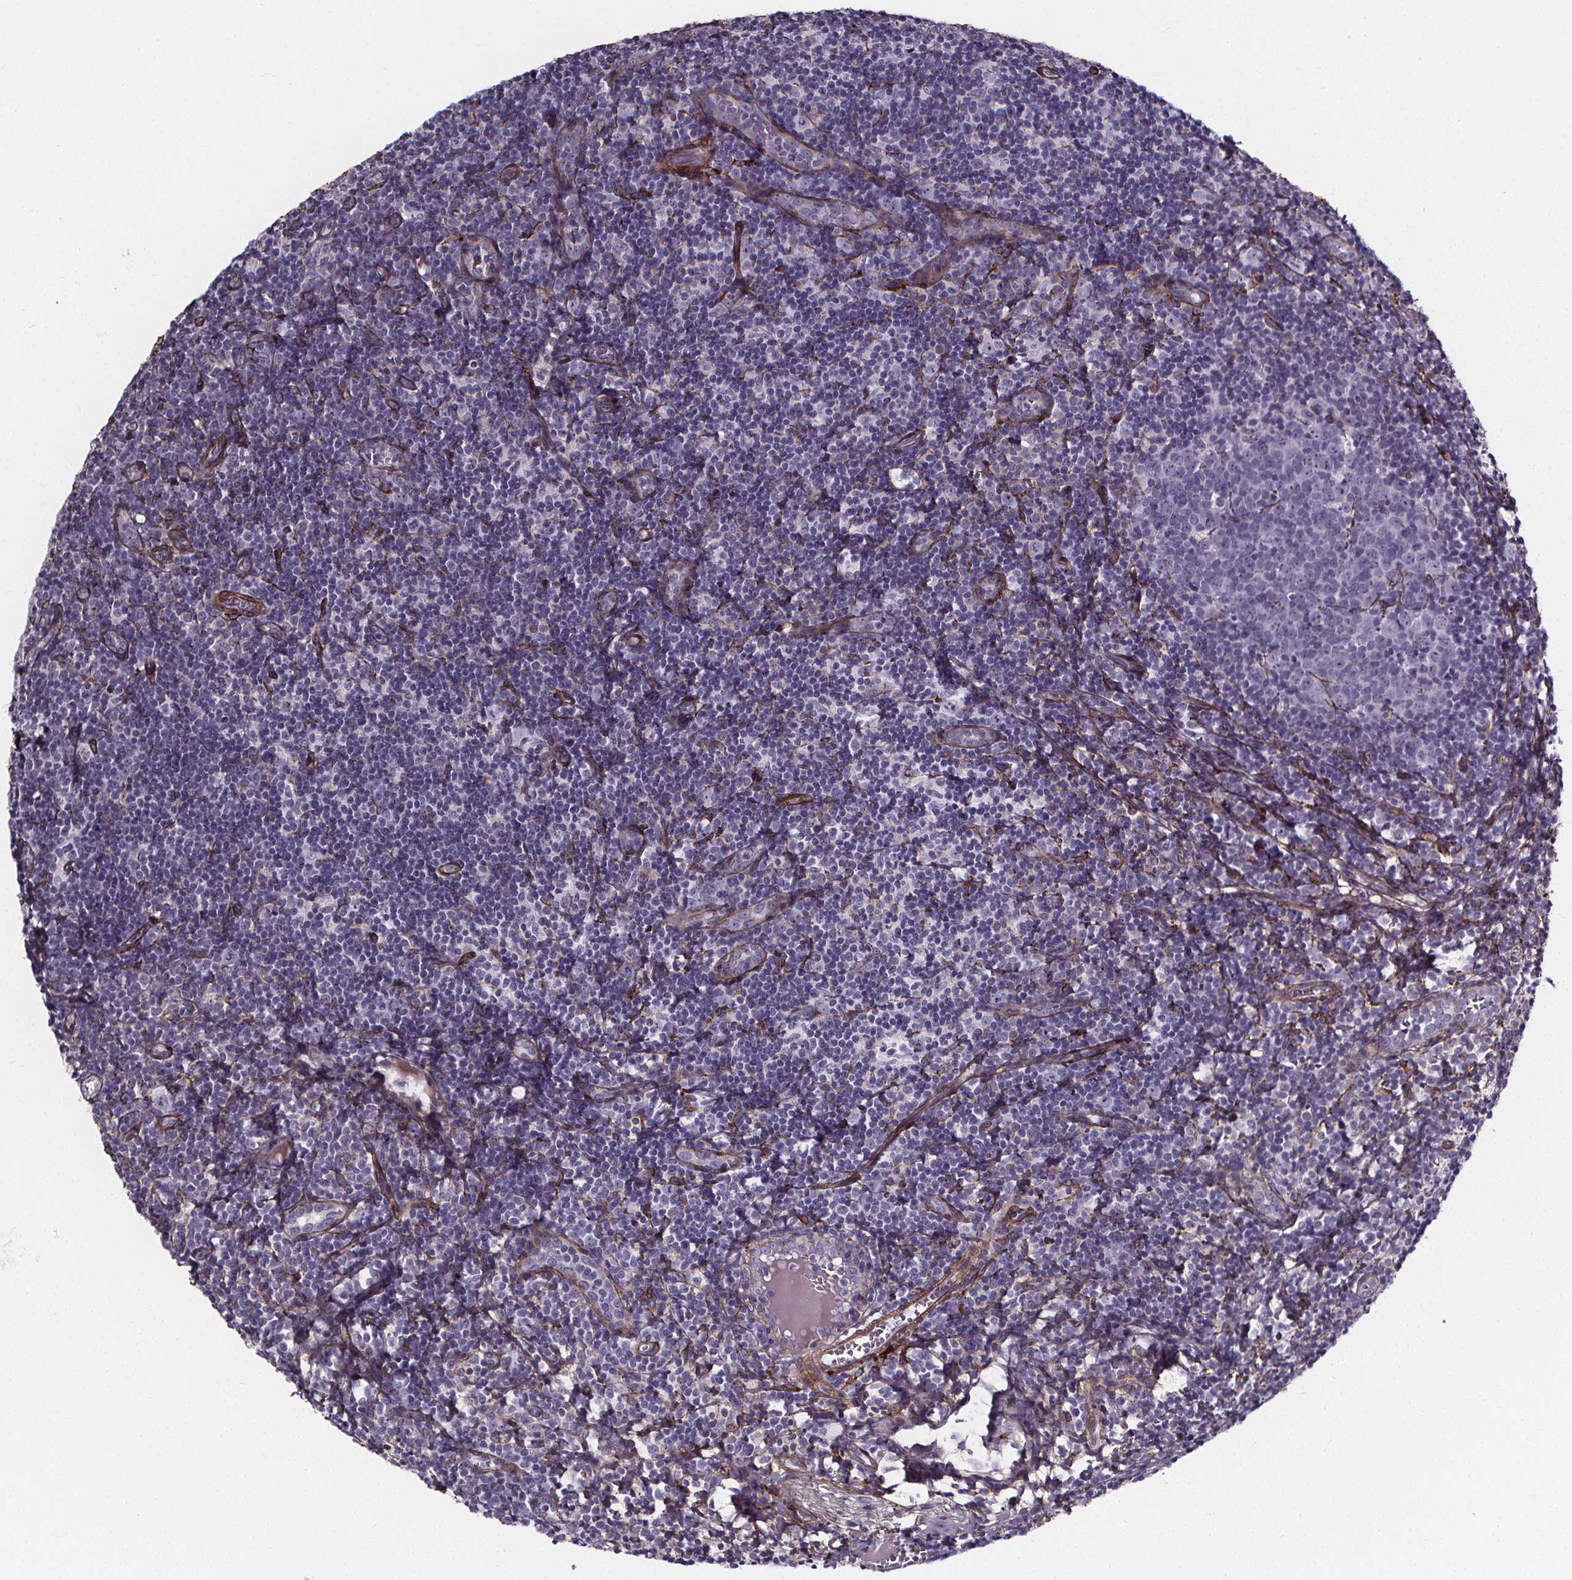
{"staining": {"intensity": "negative", "quantity": "none", "location": "none"}, "tissue": "lymph node", "cell_type": "Germinal center cells", "image_type": "normal", "snomed": [{"axis": "morphology", "description": "Normal tissue, NOS"}, {"axis": "topography", "description": "Lymph node"}], "caption": "Immunohistochemistry (IHC) of normal human lymph node demonstrates no staining in germinal center cells.", "gene": "AEBP1", "patient": {"sex": "female", "age": 21}}